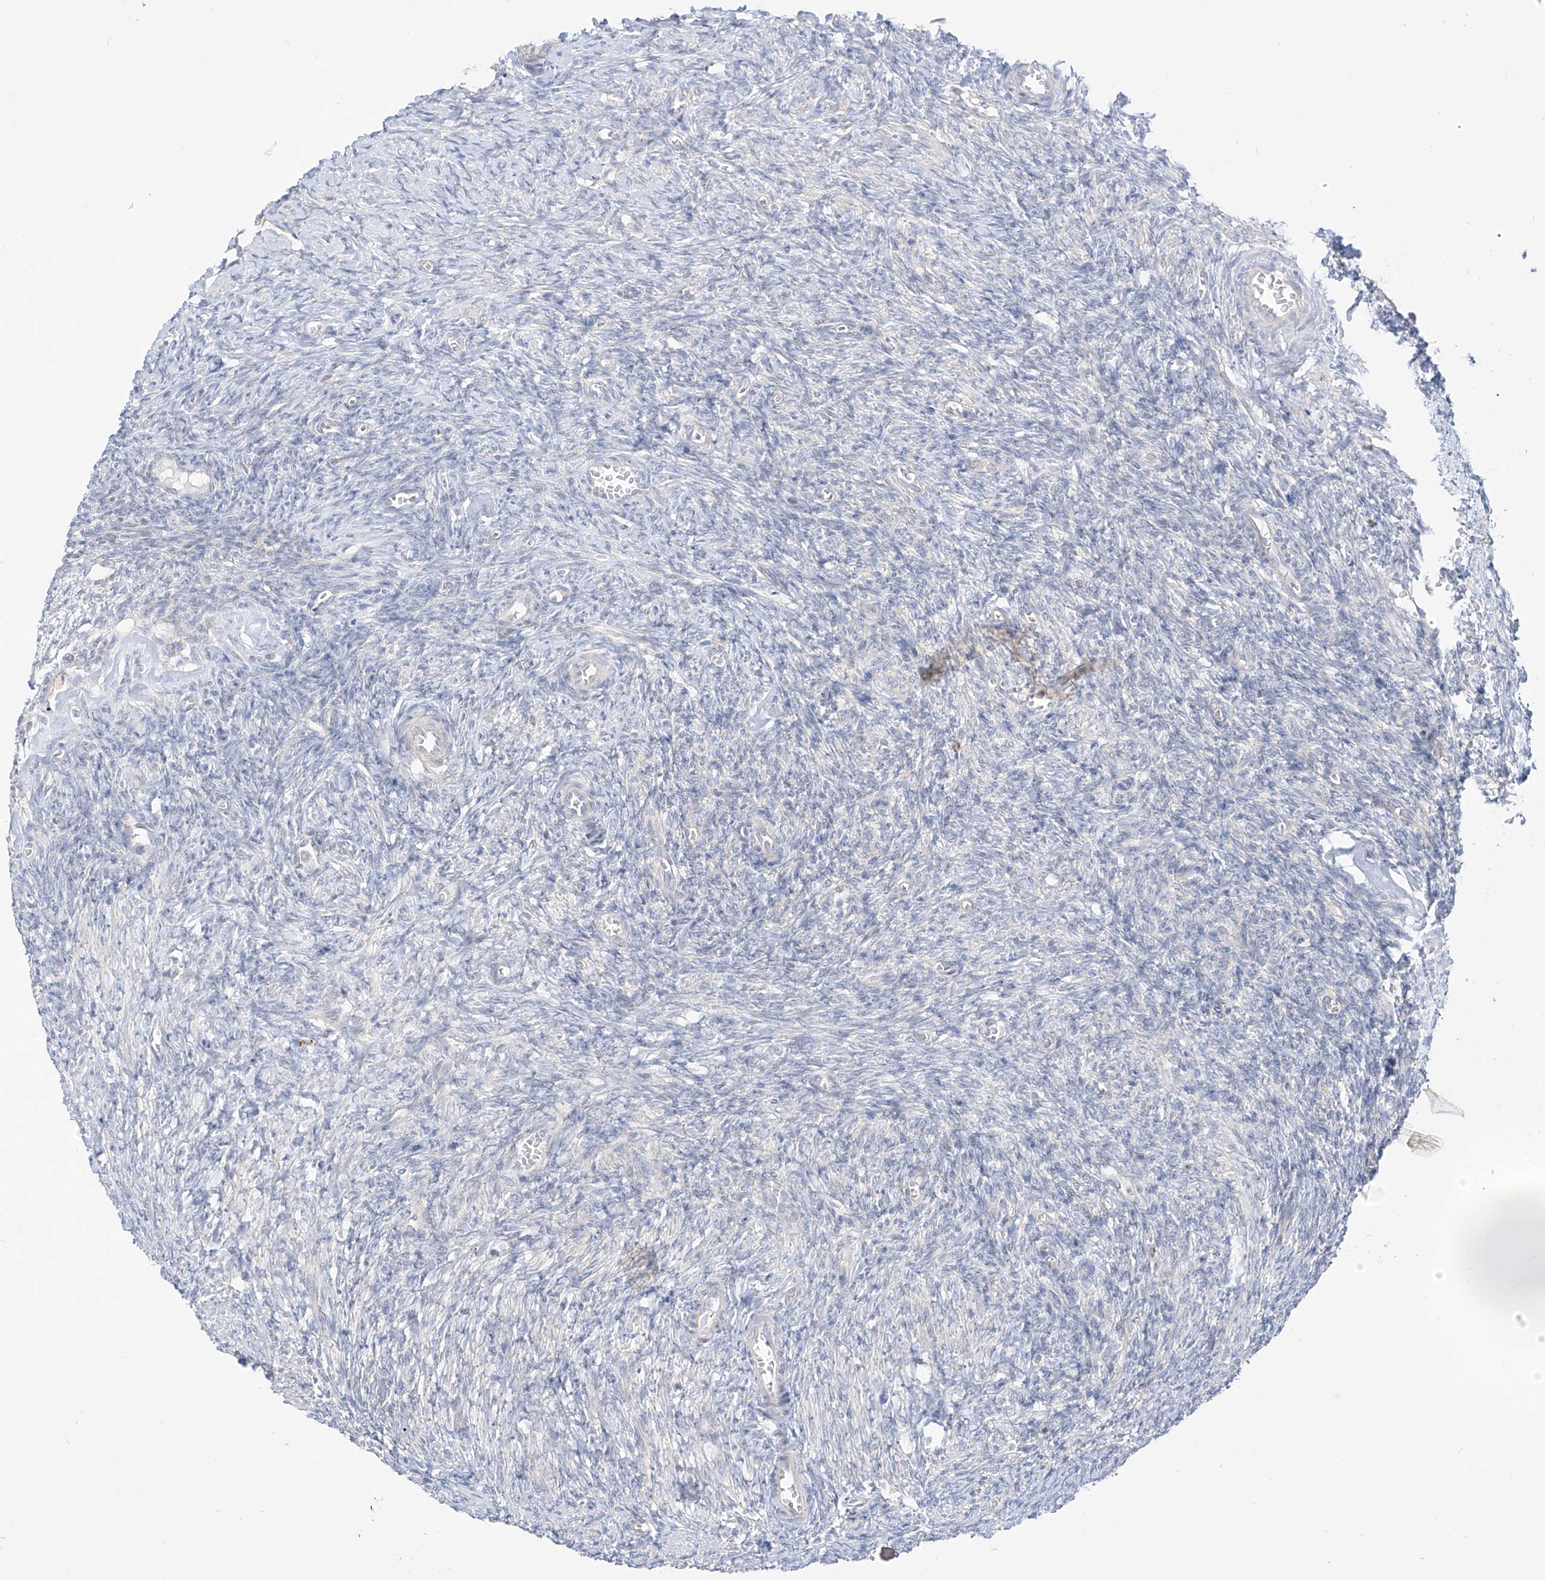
{"staining": {"intensity": "weak", "quantity": ">75%", "location": "cytoplasmic/membranous"}, "tissue": "ovary", "cell_type": "Follicle cells", "image_type": "normal", "snomed": [{"axis": "morphology", "description": "Normal tissue, NOS"}, {"axis": "topography", "description": "Ovary"}], "caption": "Immunohistochemical staining of normal human ovary demonstrates weak cytoplasmic/membranous protein staining in approximately >75% of follicle cells. Using DAB (brown) and hematoxylin (blue) stains, captured at high magnification using brightfield microscopy.", "gene": "SYTL3", "patient": {"sex": "female", "age": 27}}